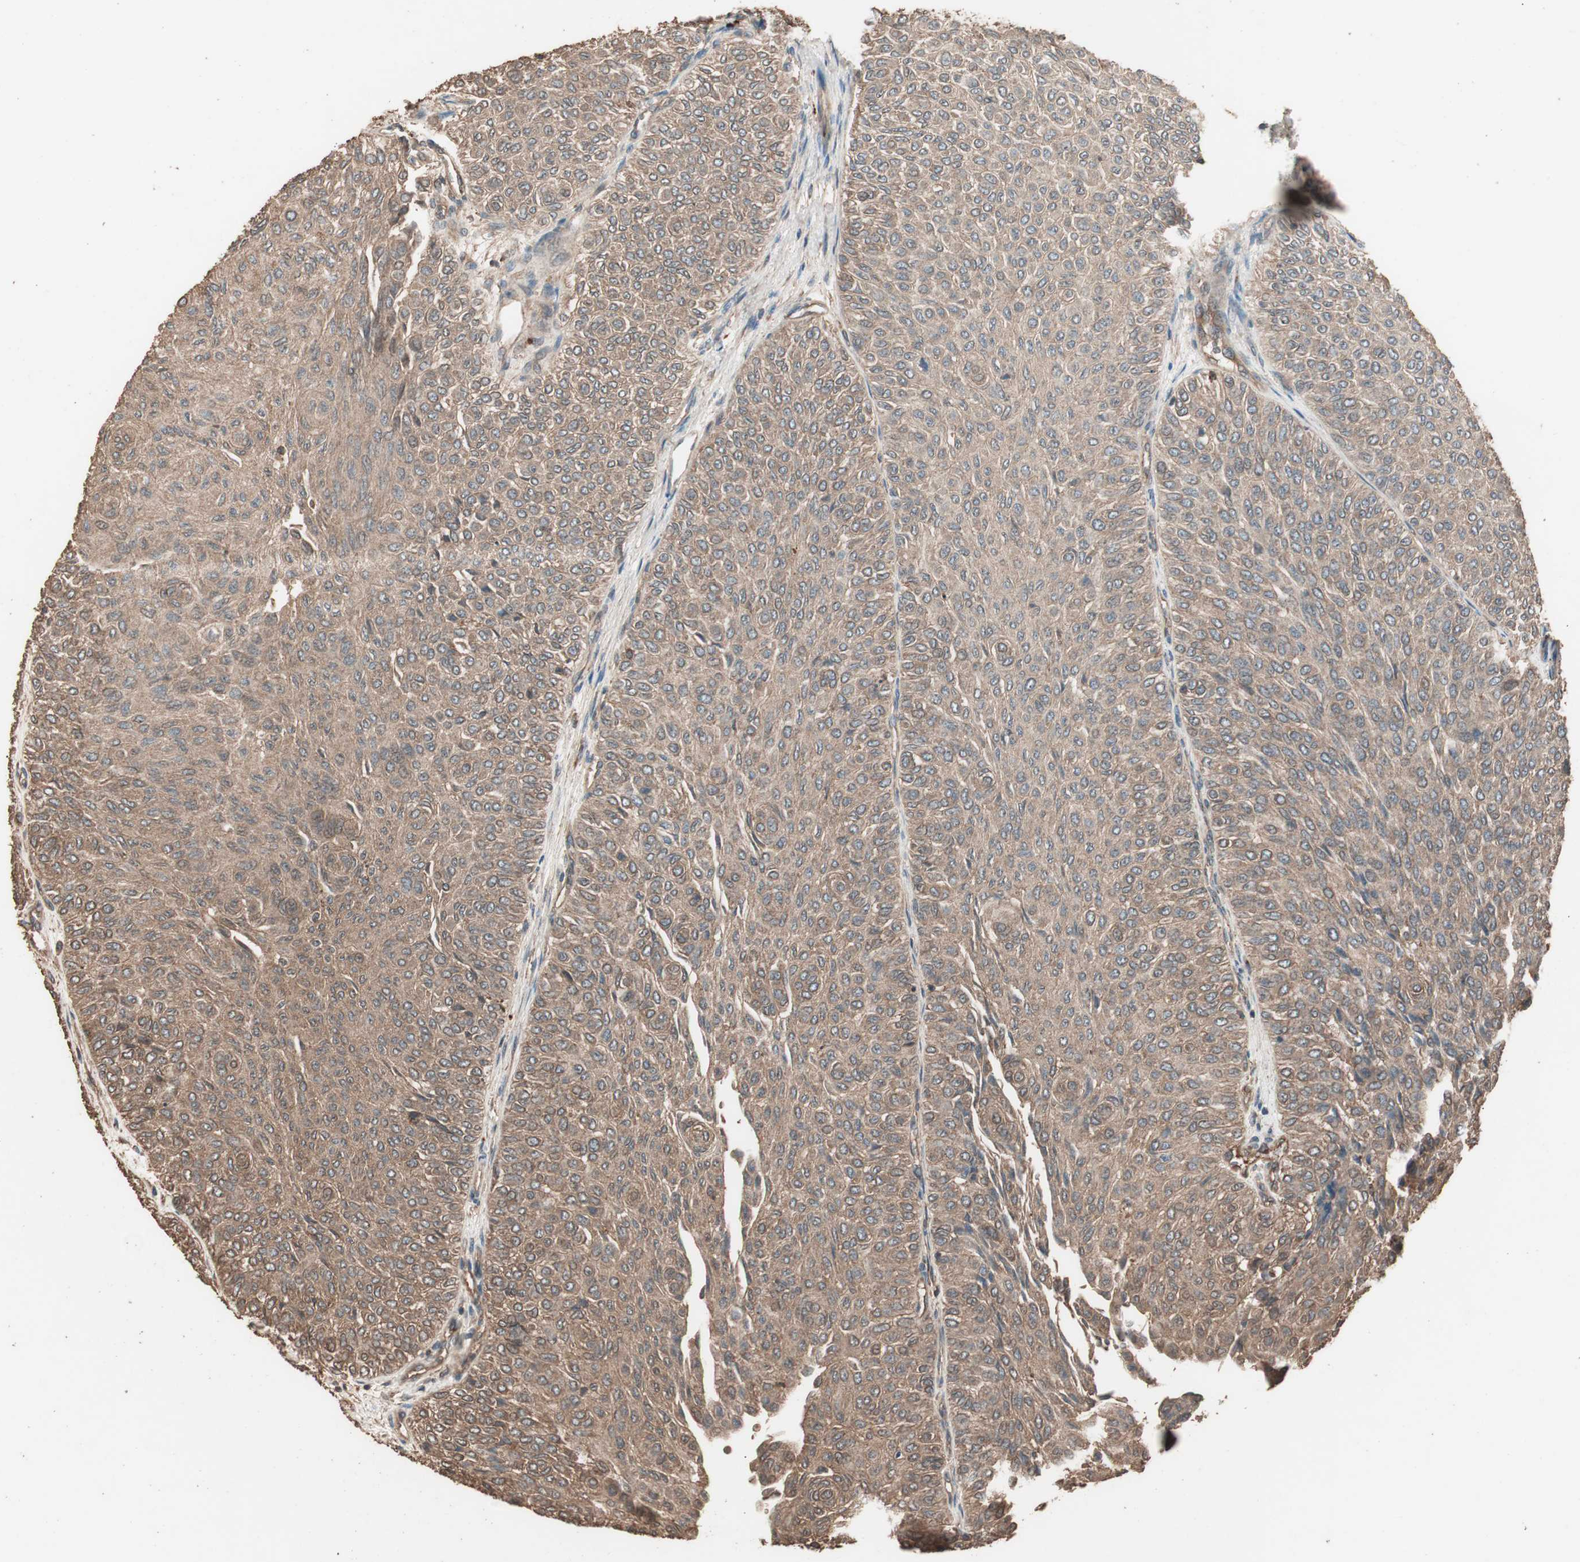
{"staining": {"intensity": "moderate", "quantity": ">75%", "location": "cytoplasmic/membranous"}, "tissue": "urothelial cancer", "cell_type": "Tumor cells", "image_type": "cancer", "snomed": [{"axis": "morphology", "description": "Urothelial carcinoma, Low grade"}, {"axis": "topography", "description": "Urinary bladder"}], "caption": "This micrograph displays urothelial carcinoma (low-grade) stained with immunohistochemistry (IHC) to label a protein in brown. The cytoplasmic/membranous of tumor cells show moderate positivity for the protein. Nuclei are counter-stained blue.", "gene": "CCN4", "patient": {"sex": "male", "age": 78}}